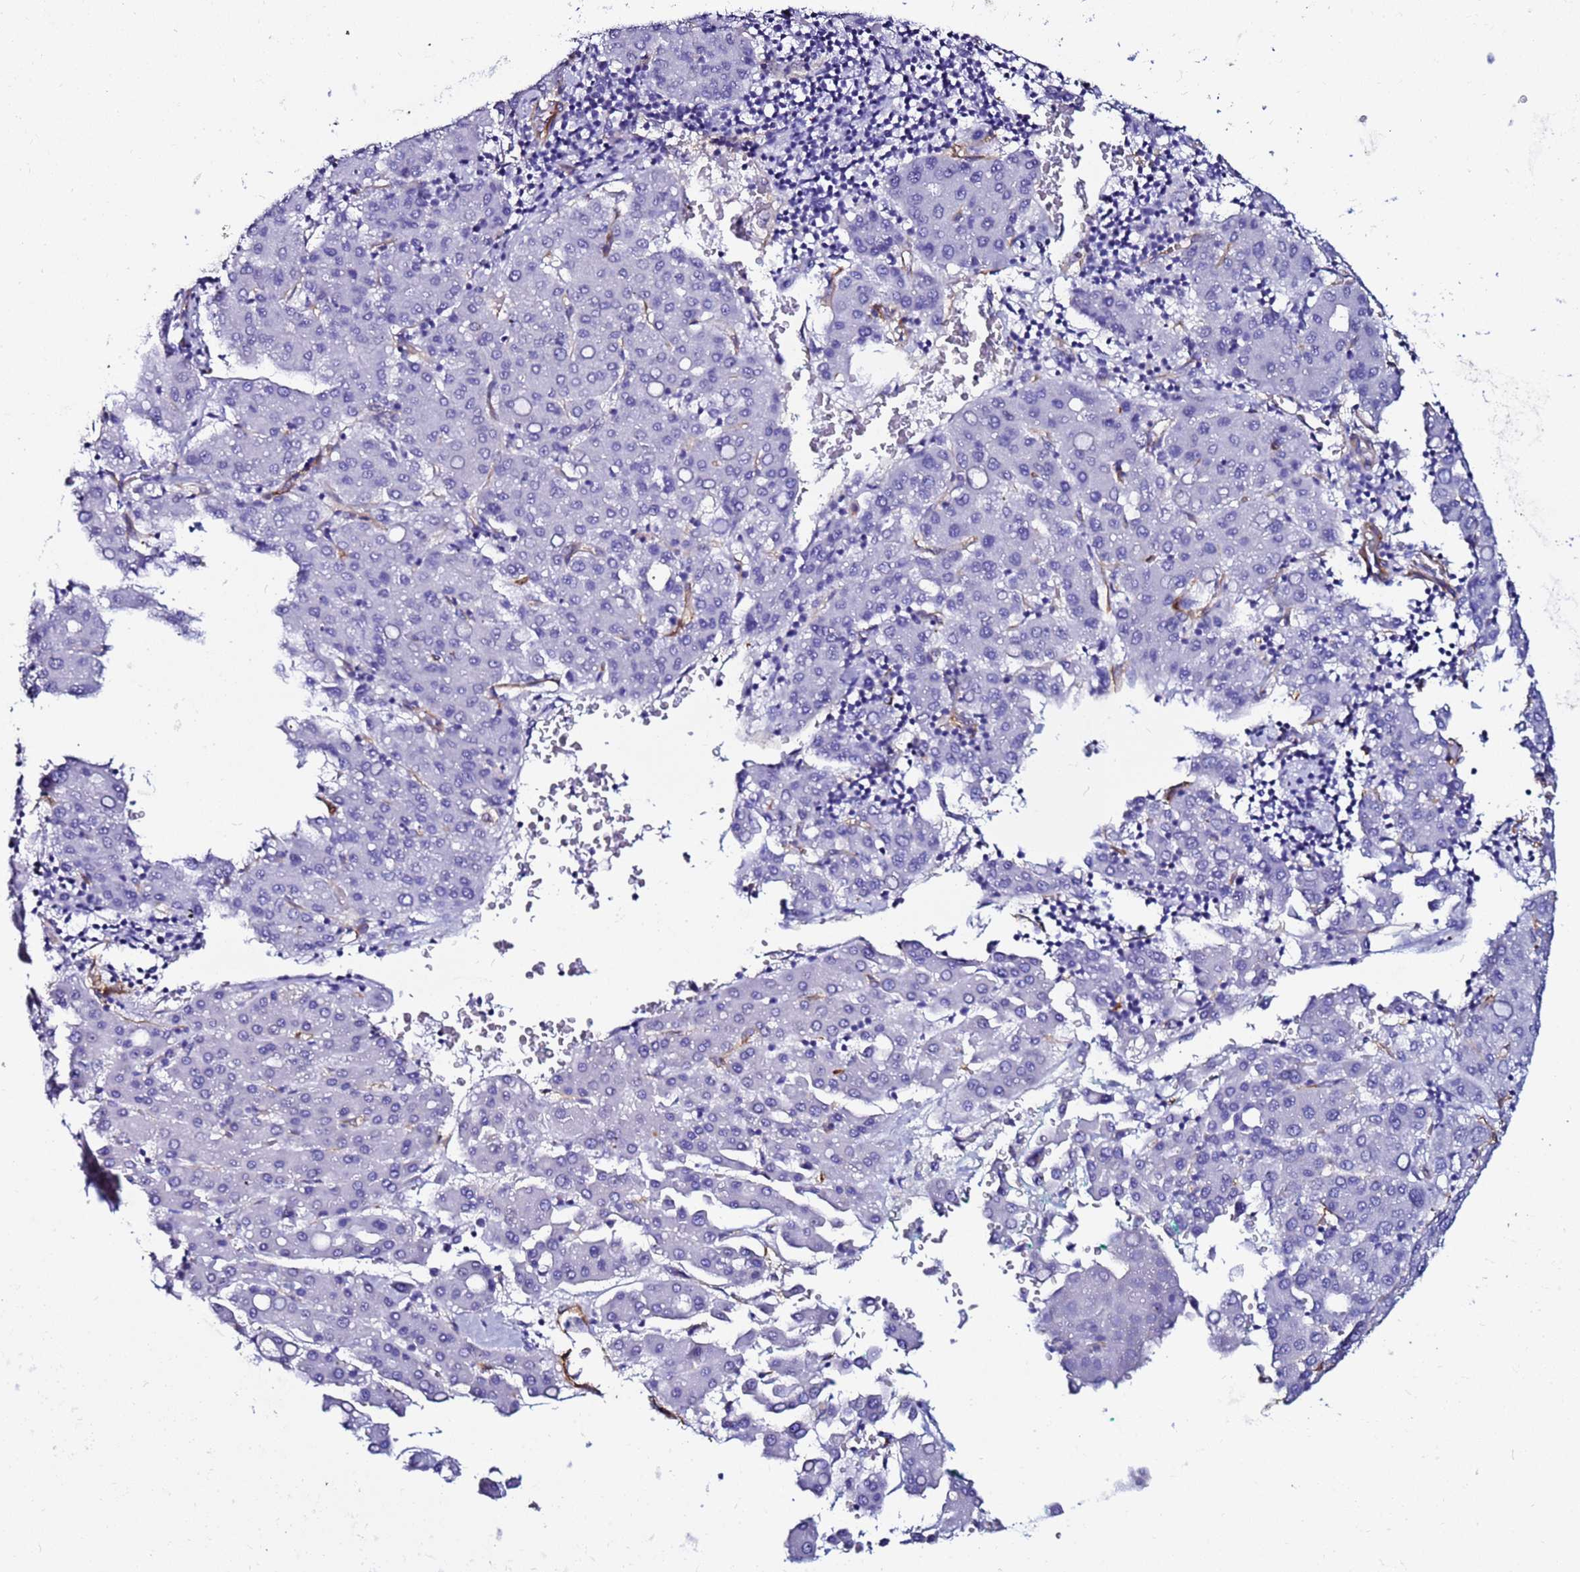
{"staining": {"intensity": "negative", "quantity": "none", "location": "none"}, "tissue": "liver cancer", "cell_type": "Tumor cells", "image_type": "cancer", "snomed": [{"axis": "morphology", "description": "Carcinoma, Hepatocellular, NOS"}, {"axis": "topography", "description": "Liver"}], "caption": "Immunohistochemistry (IHC) of hepatocellular carcinoma (liver) demonstrates no positivity in tumor cells.", "gene": "DEFB104A", "patient": {"sex": "male", "age": 65}}